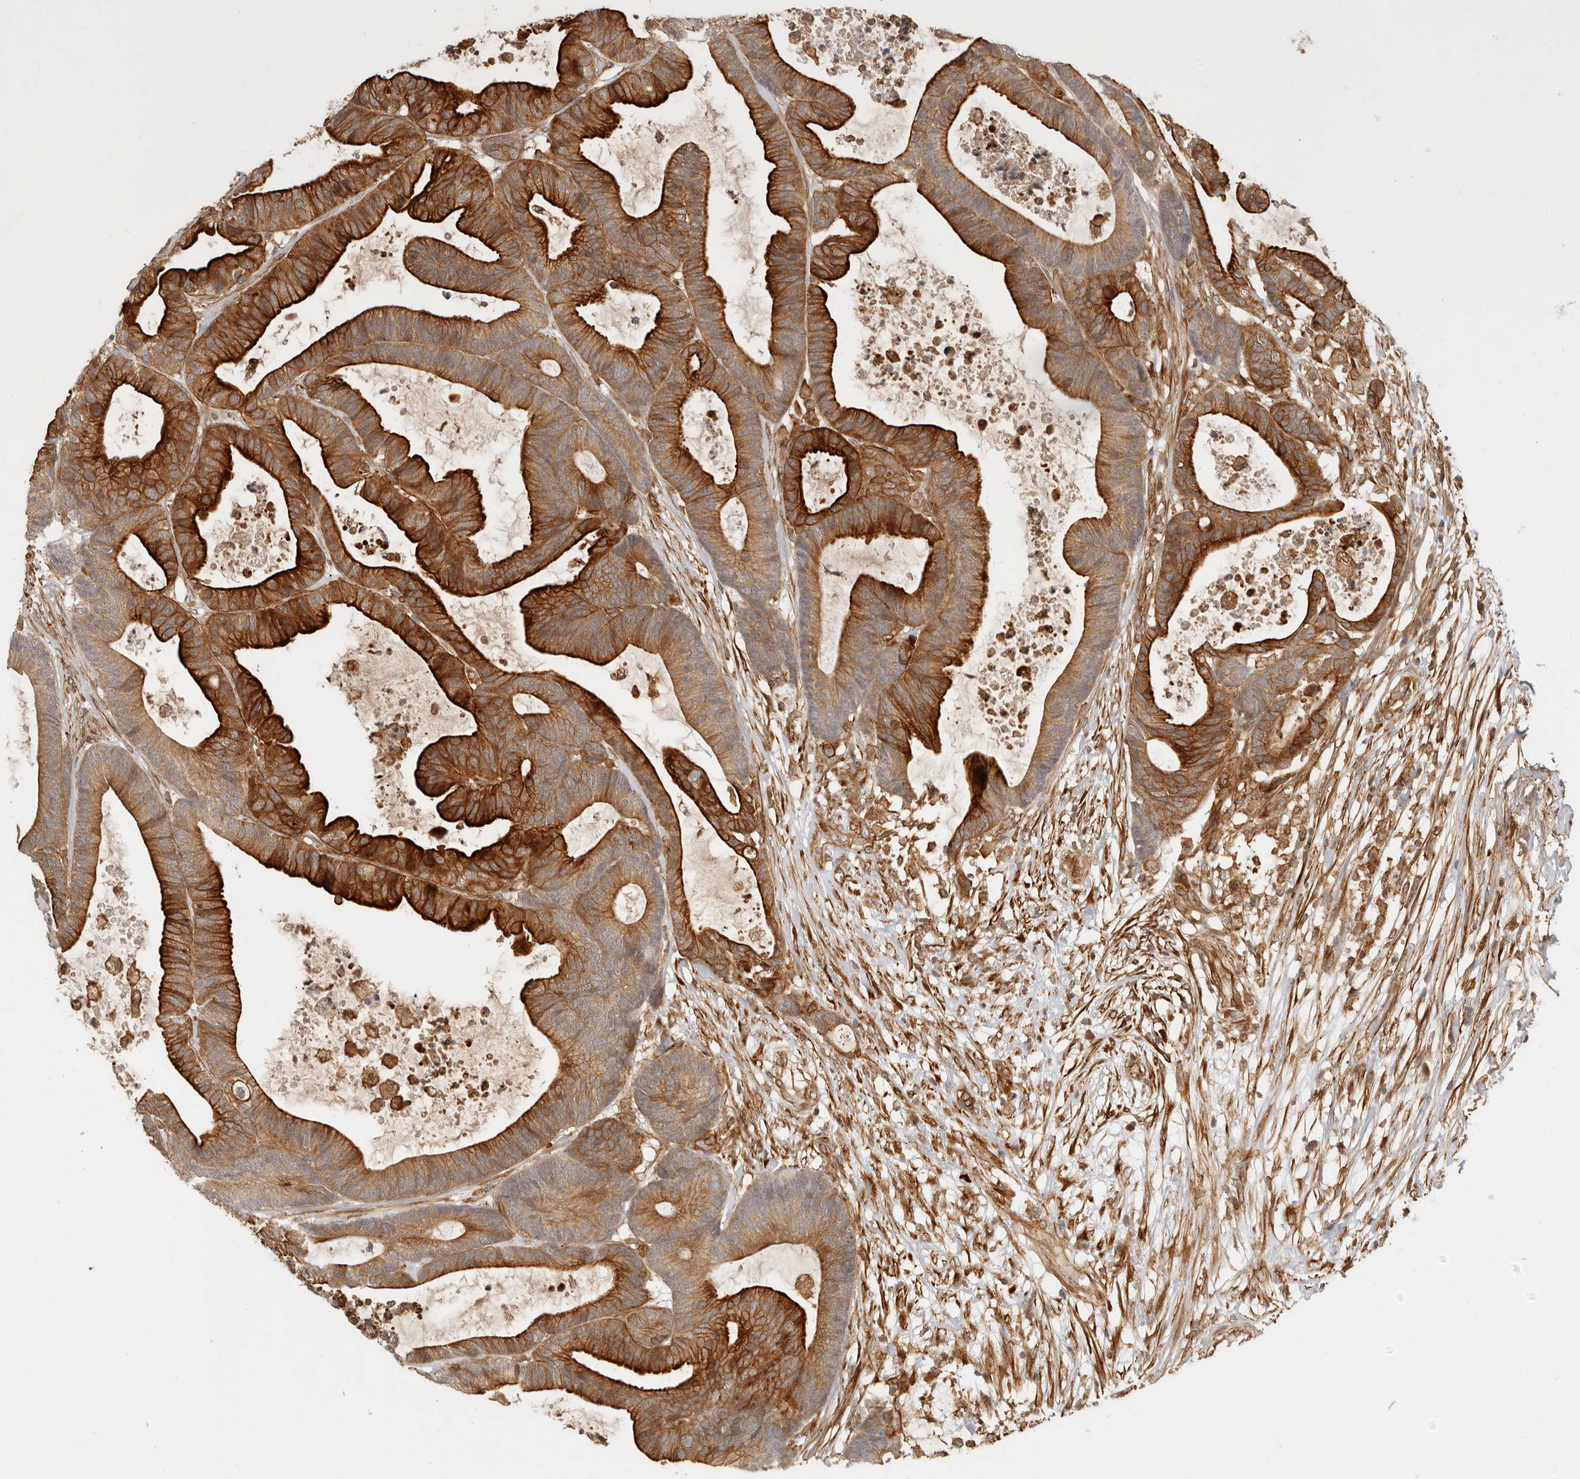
{"staining": {"intensity": "strong", "quantity": ">75%", "location": "cytoplasmic/membranous"}, "tissue": "colorectal cancer", "cell_type": "Tumor cells", "image_type": "cancer", "snomed": [{"axis": "morphology", "description": "Adenocarcinoma, NOS"}, {"axis": "topography", "description": "Colon"}], "caption": "Tumor cells display high levels of strong cytoplasmic/membranous expression in about >75% of cells in human colorectal cancer.", "gene": "UFSP1", "patient": {"sex": "female", "age": 84}}